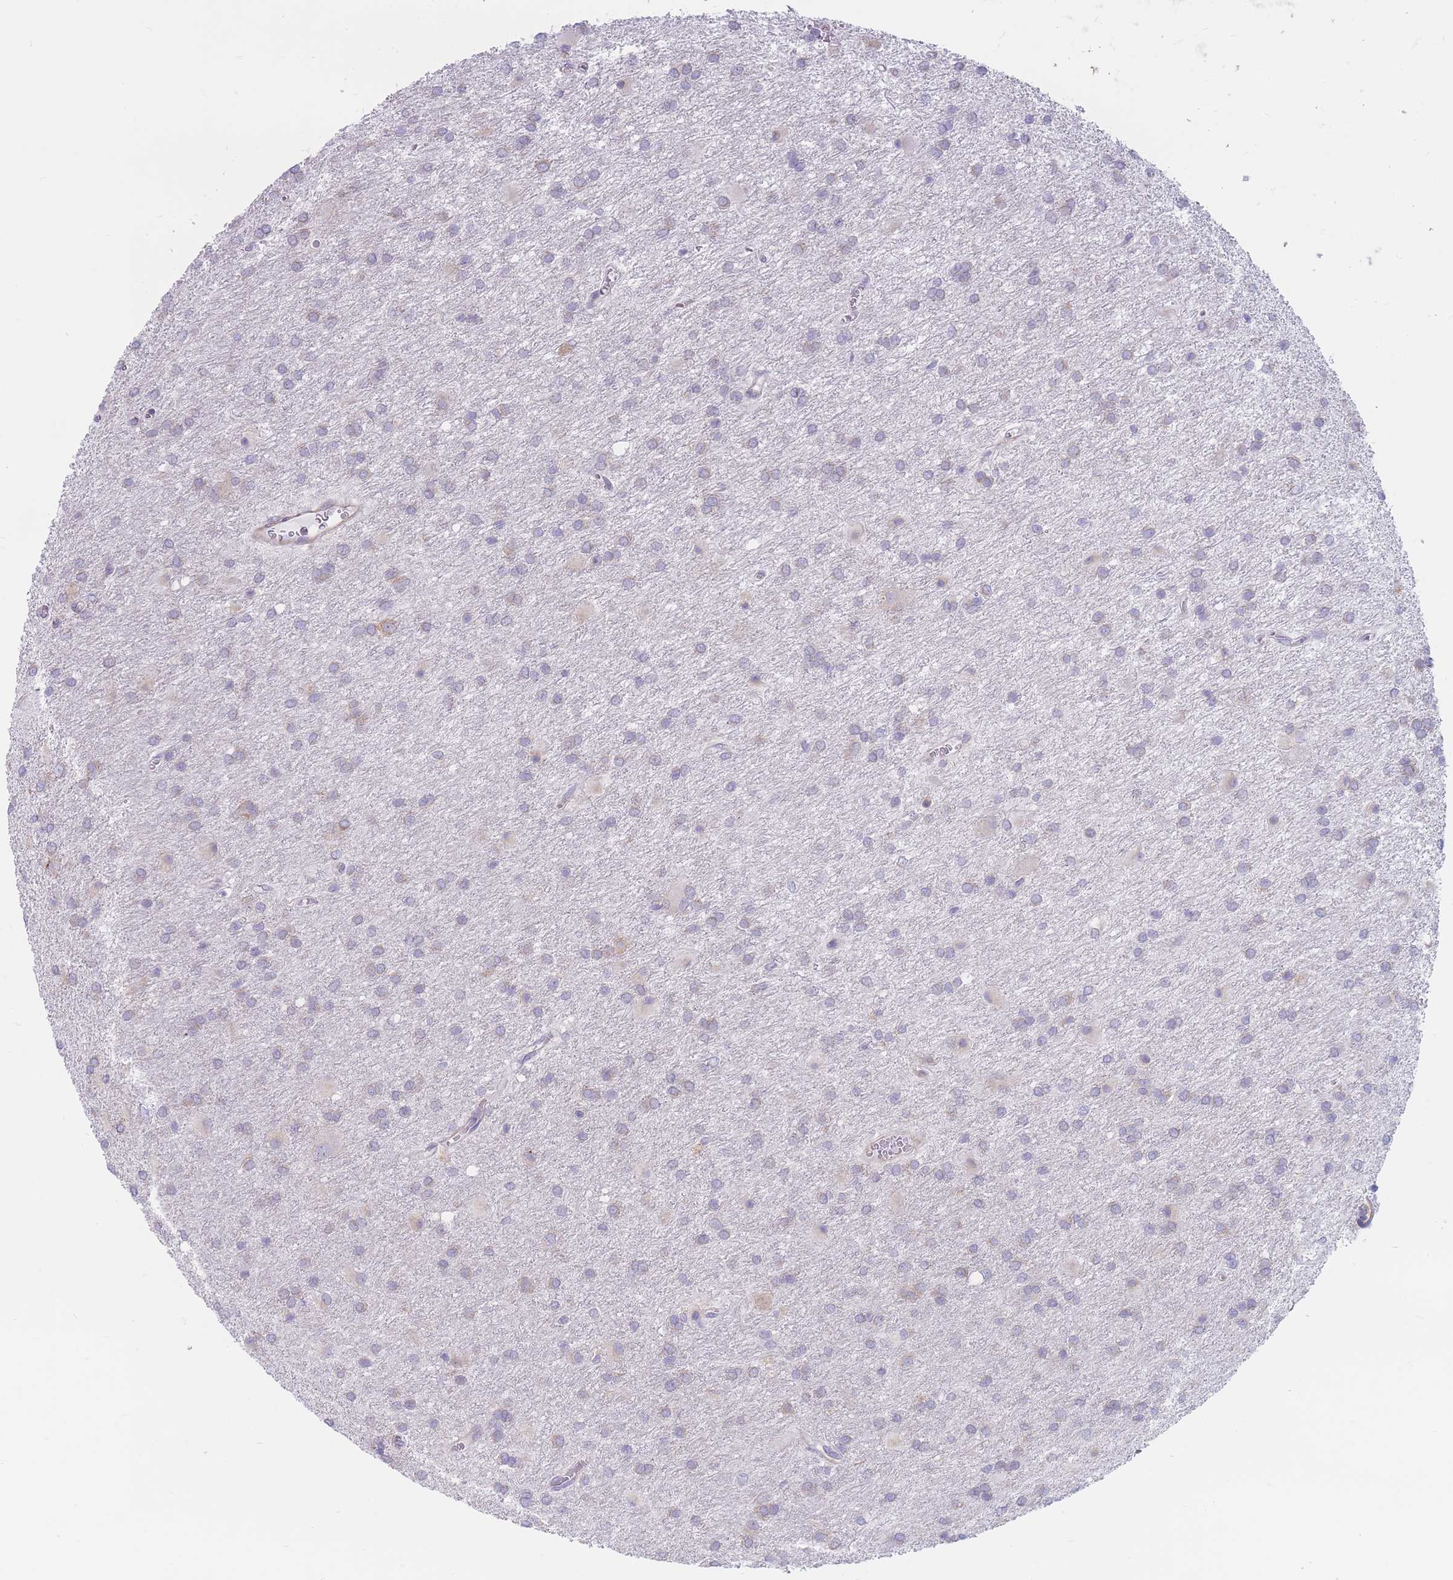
{"staining": {"intensity": "weak", "quantity": "<25%", "location": "cytoplasmic/membranous"}, "tissue": "glioma", "cell_type": "Tumor cells", "image_type": "cancer", "snomed": [{"axis": "morphology", "description": "Glioma, malignant, High grade"}, {"axis": "topography", "description": "Brain"}], "caption": "Immunohistochemistry (IHC) histopathology image of neoplastic tissue: malignant high-grade glioma stained with DAB reveals no significant protein expression in tumor cells.", "gene": "RPL8", "patient": {"sex": "female", "age": 50}}